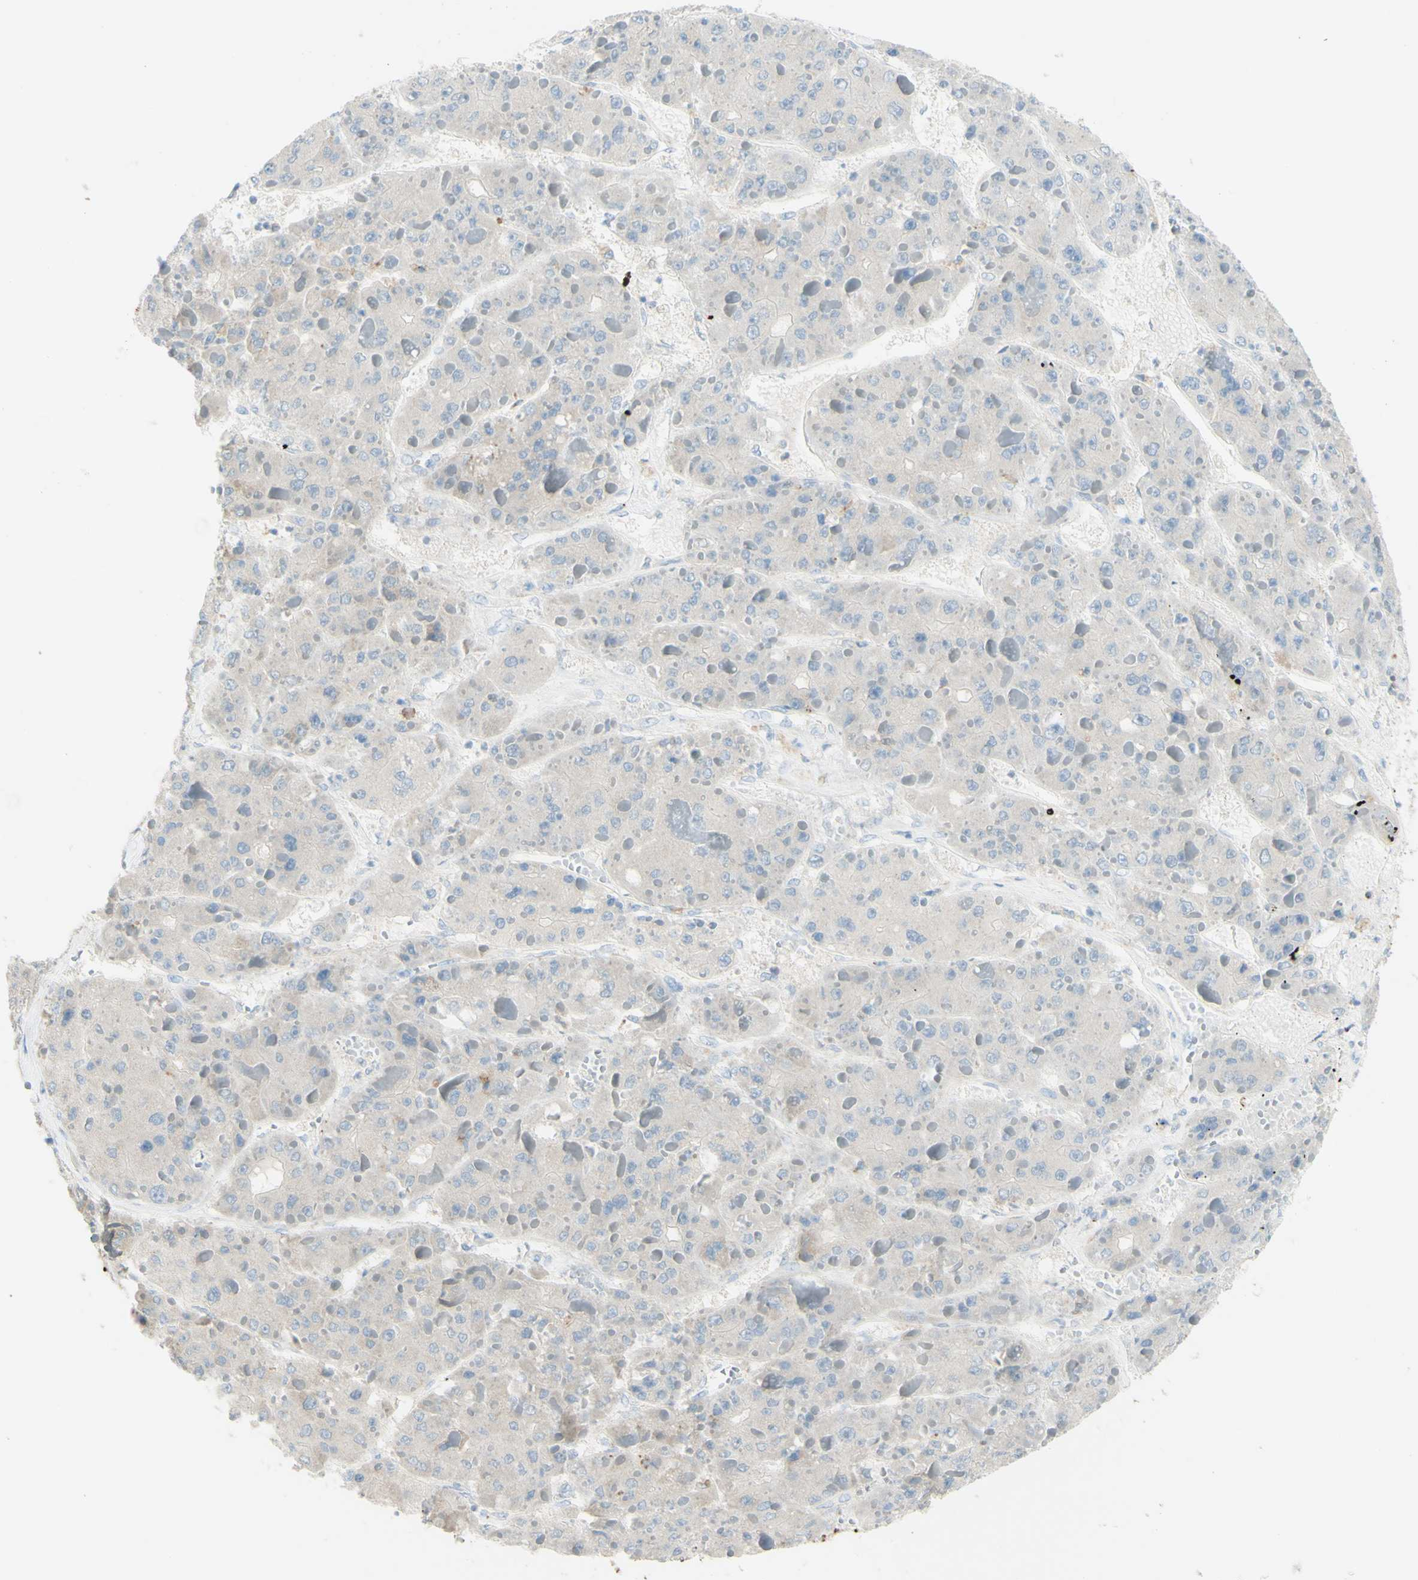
{"staining": {"intensity": "negative", "quantity": "none", "location": "none"}, "tissue": "liver cancer", "cell_type": "Tumor cells", "image_type": "cancer", "snomed": [{"axis": "morphology", "description": "Carcinoma, Hepatocellular, NOS"}, {"axis": "topography", "description": "Liver"}], "caption": "An immunohistochemistry (IHC) image of liver cancer (hepatocellular carcinoma) is shown. There is no staining in tumor cells of liver cancer (hepatocellular carcinoma).", "gene": "TSPAN1", "patient": {"sex": "female", "age": 73}}